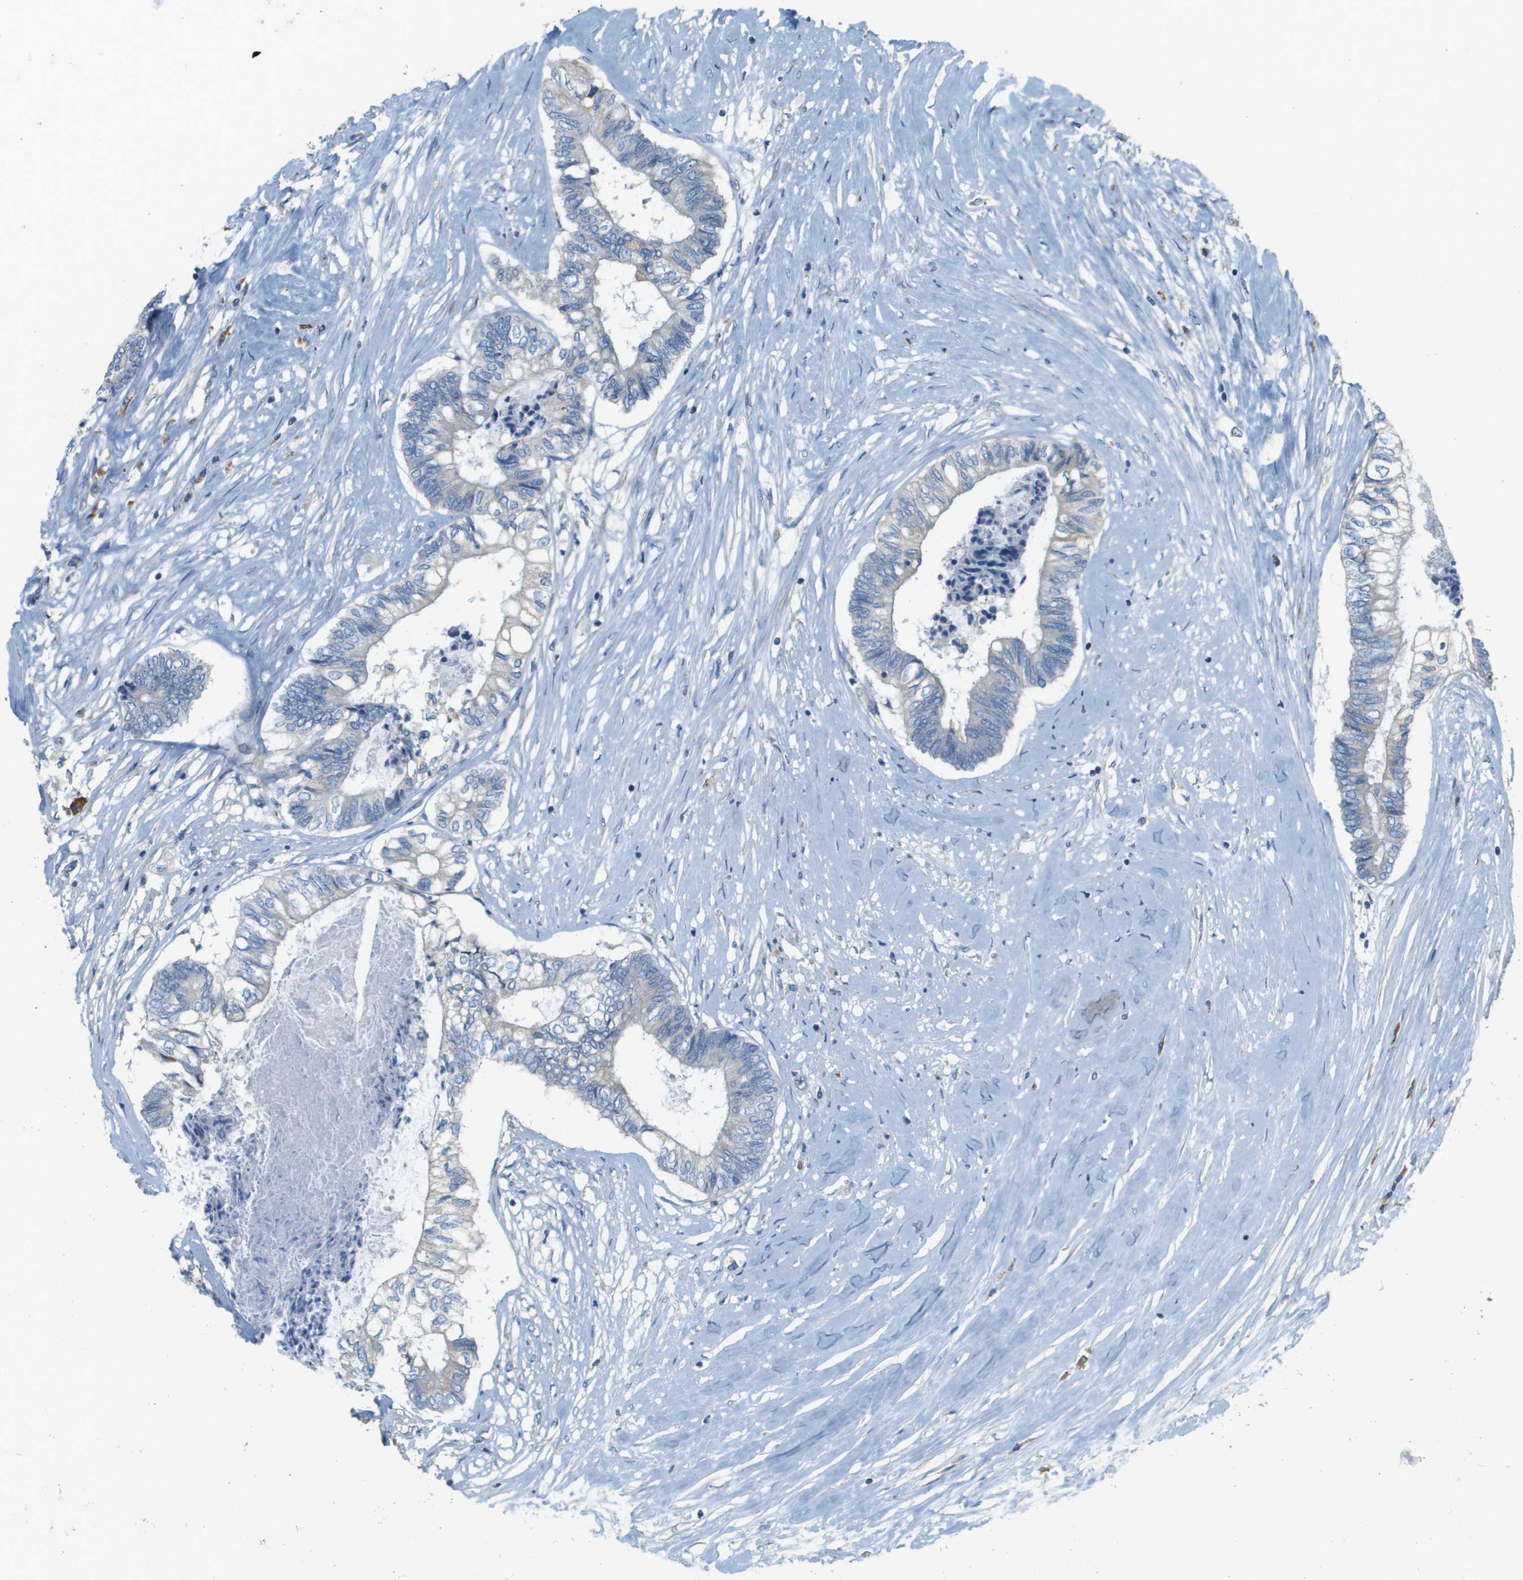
{"staining": {"intensity": "negative", "quantity": "none", "location": "none"}, "tissue": "colorectal cancer", "cell_type": "Tumor cells", "image_type": "cancer", "snomed": [{"axis": "morphology", "description": "Adenocarcinoma, NOS"}, {"axis": "topography", "description": "Rectum"}], "caption": "High magnification brightfield microscopy of colorectal cancer (adenocarcinoma) stained with DAB (3,3'-diaminobenzidine) (brown) and counterstained with hematoxylin (blue): tumor cells show no significant positivity.", "gene": "DNAJB11", "patient": {"sex": "male", "age": 63}}